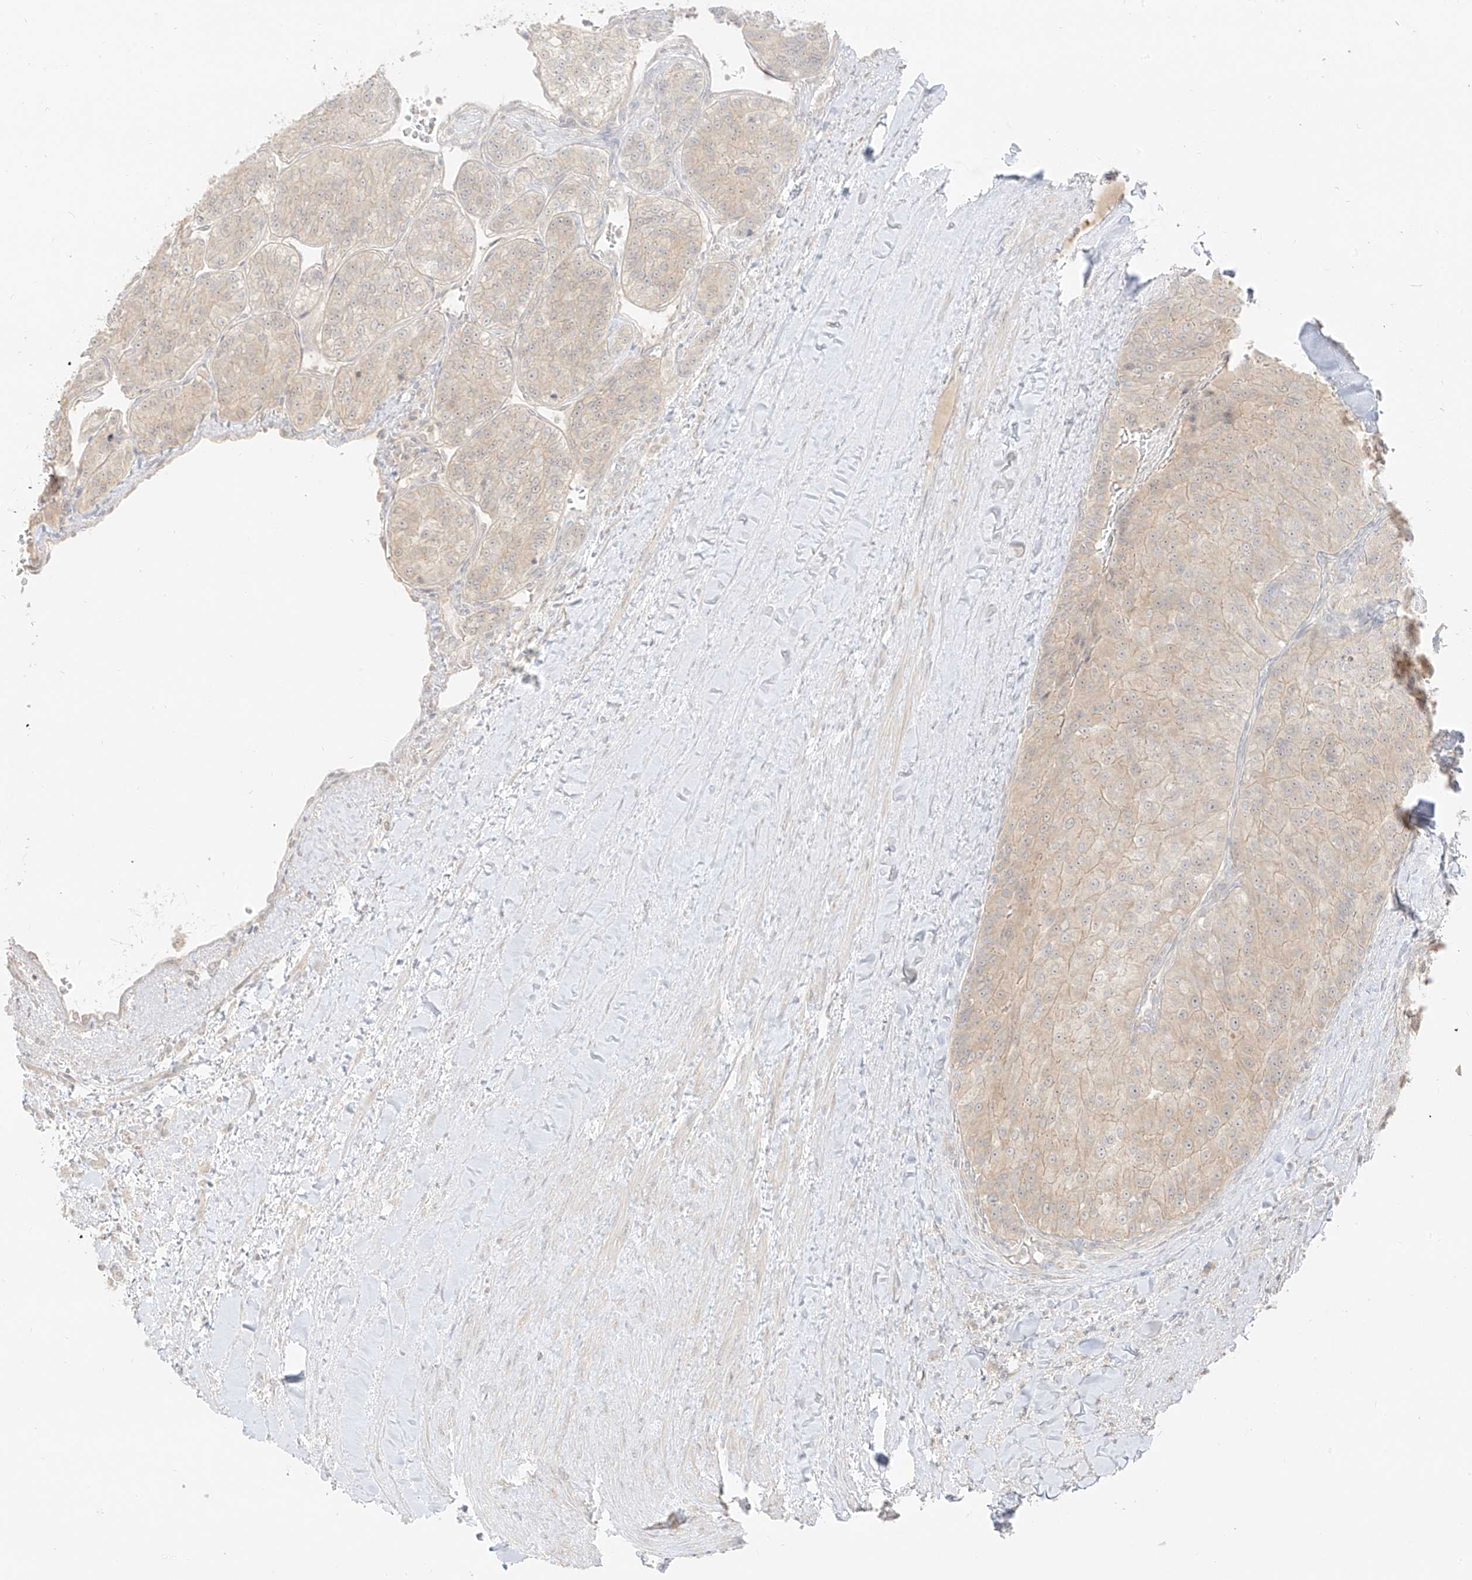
{"staining": {"intensity": "weak", "quantity": "<25%", "location": "cytoplasmic/membranous"}, "tissue": "renal cancer", "cell_type": "Tumor cells", "image_type": "cancer", "snomed": [{"axis": "morphology", "description": "Adenocarcinoma, NOS"}, {"axis": "topography", "description": "Kidney"}], "caption": "Tumor cells are negative for protein expression in human renal adenocarcinoma. Brightfield microscopy of immunohistochemistry (IHC) stained with DAB (3,3'-diaminobenzidine) (brown) and hematoxylin (blue), captured at high magnification.", "gene": "LIPT1", "patient": {"sex": "female", "age": 63}}